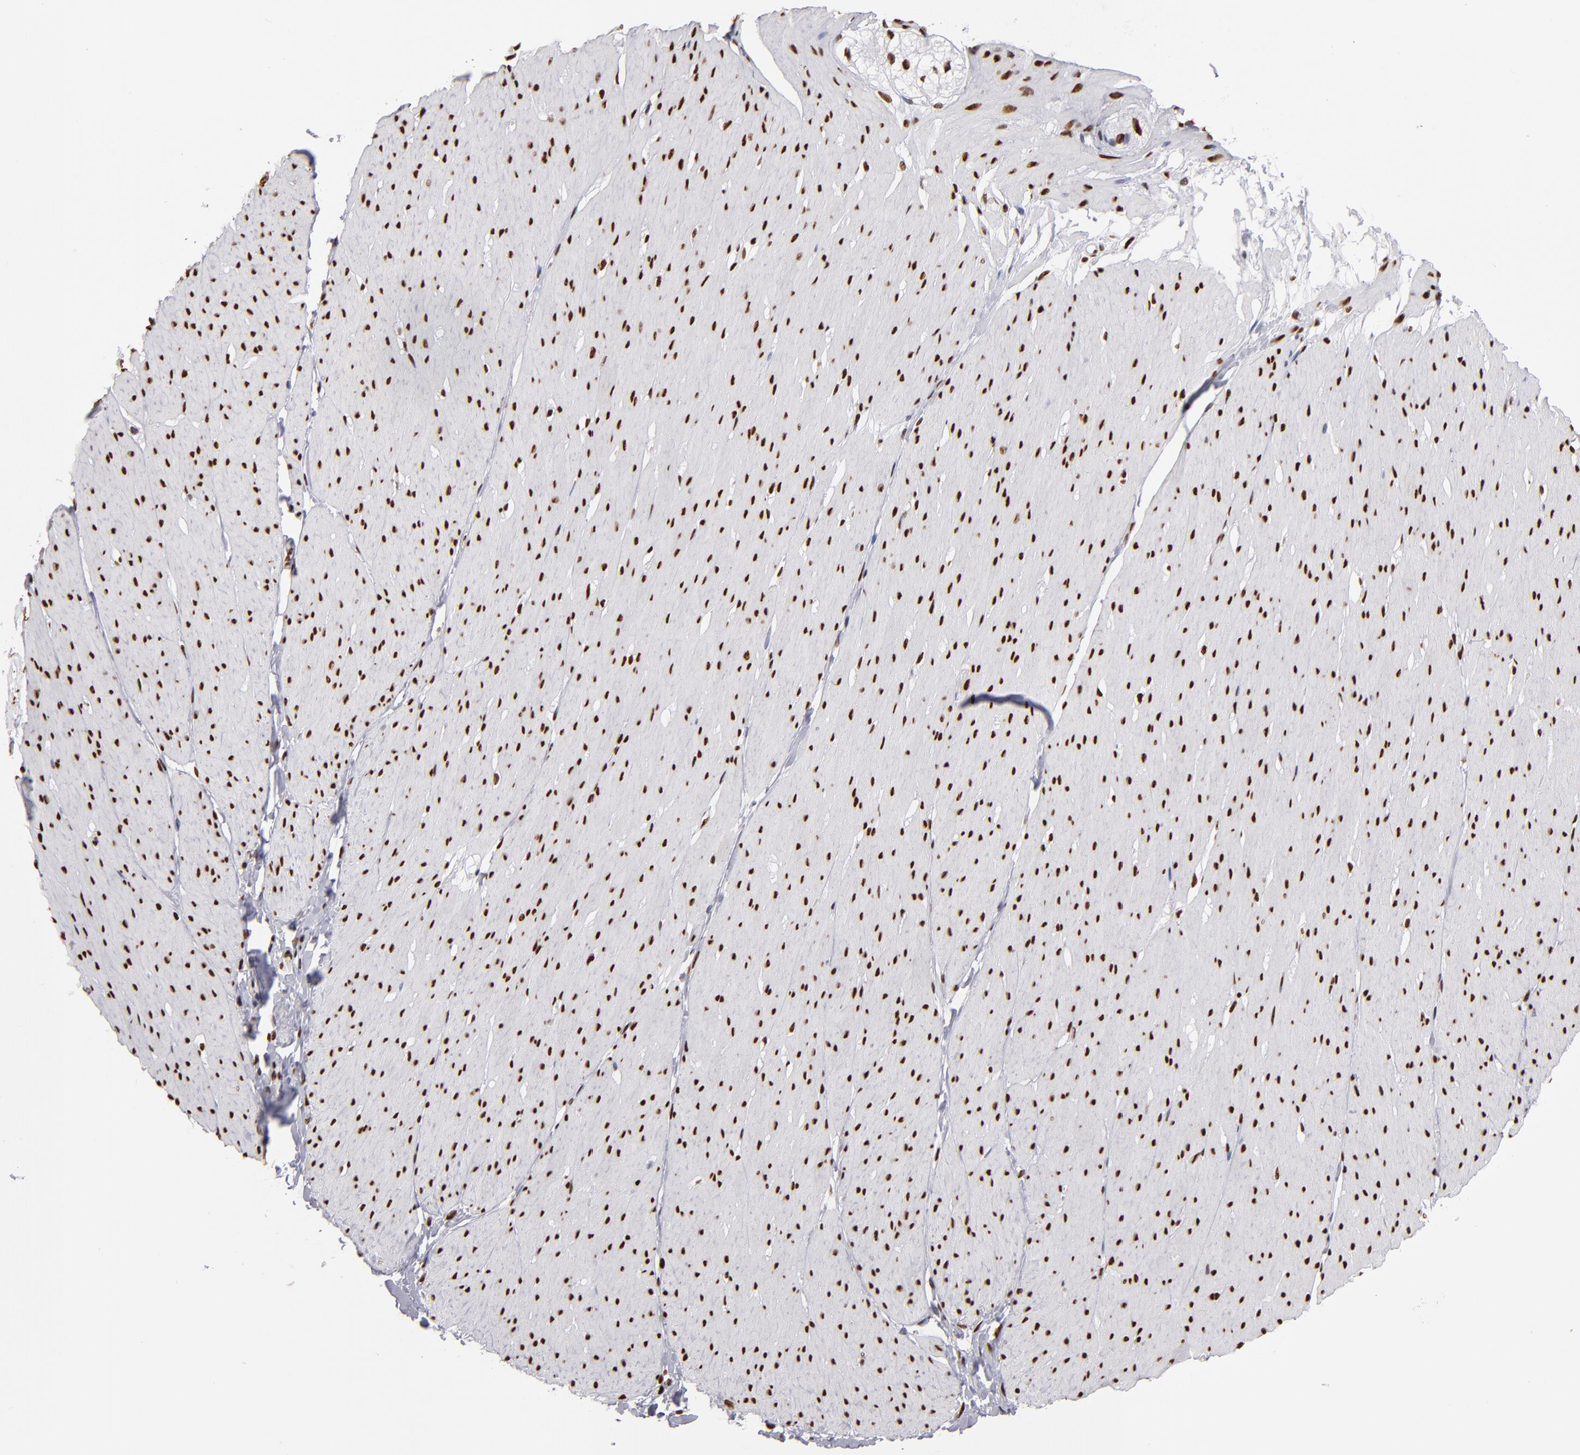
{"staining": {"intensity": "strong", "quantity": ">75%", "location": "nuclear"}, "tissue": "smooth muscle", "cell_type": "Smooth muscle cells", "image_type": "normal", "snomed": [{"axis": "morphology", "description": "Normal tissue, NOS"}, {"axis": "topography", "description": "Smooth muscle"}, {"axis": "topography", "description": "Colon"}], "caption": "Smooth muscle stained with DAB (3,3'-diaminobenzidine) immunohistochemistry (IHC) reveals high levels of strong nuclear expression in about >75% of smooth muscle cells.", "gene": "MRE11", "patient": {"sex": "male", "age": 67}}